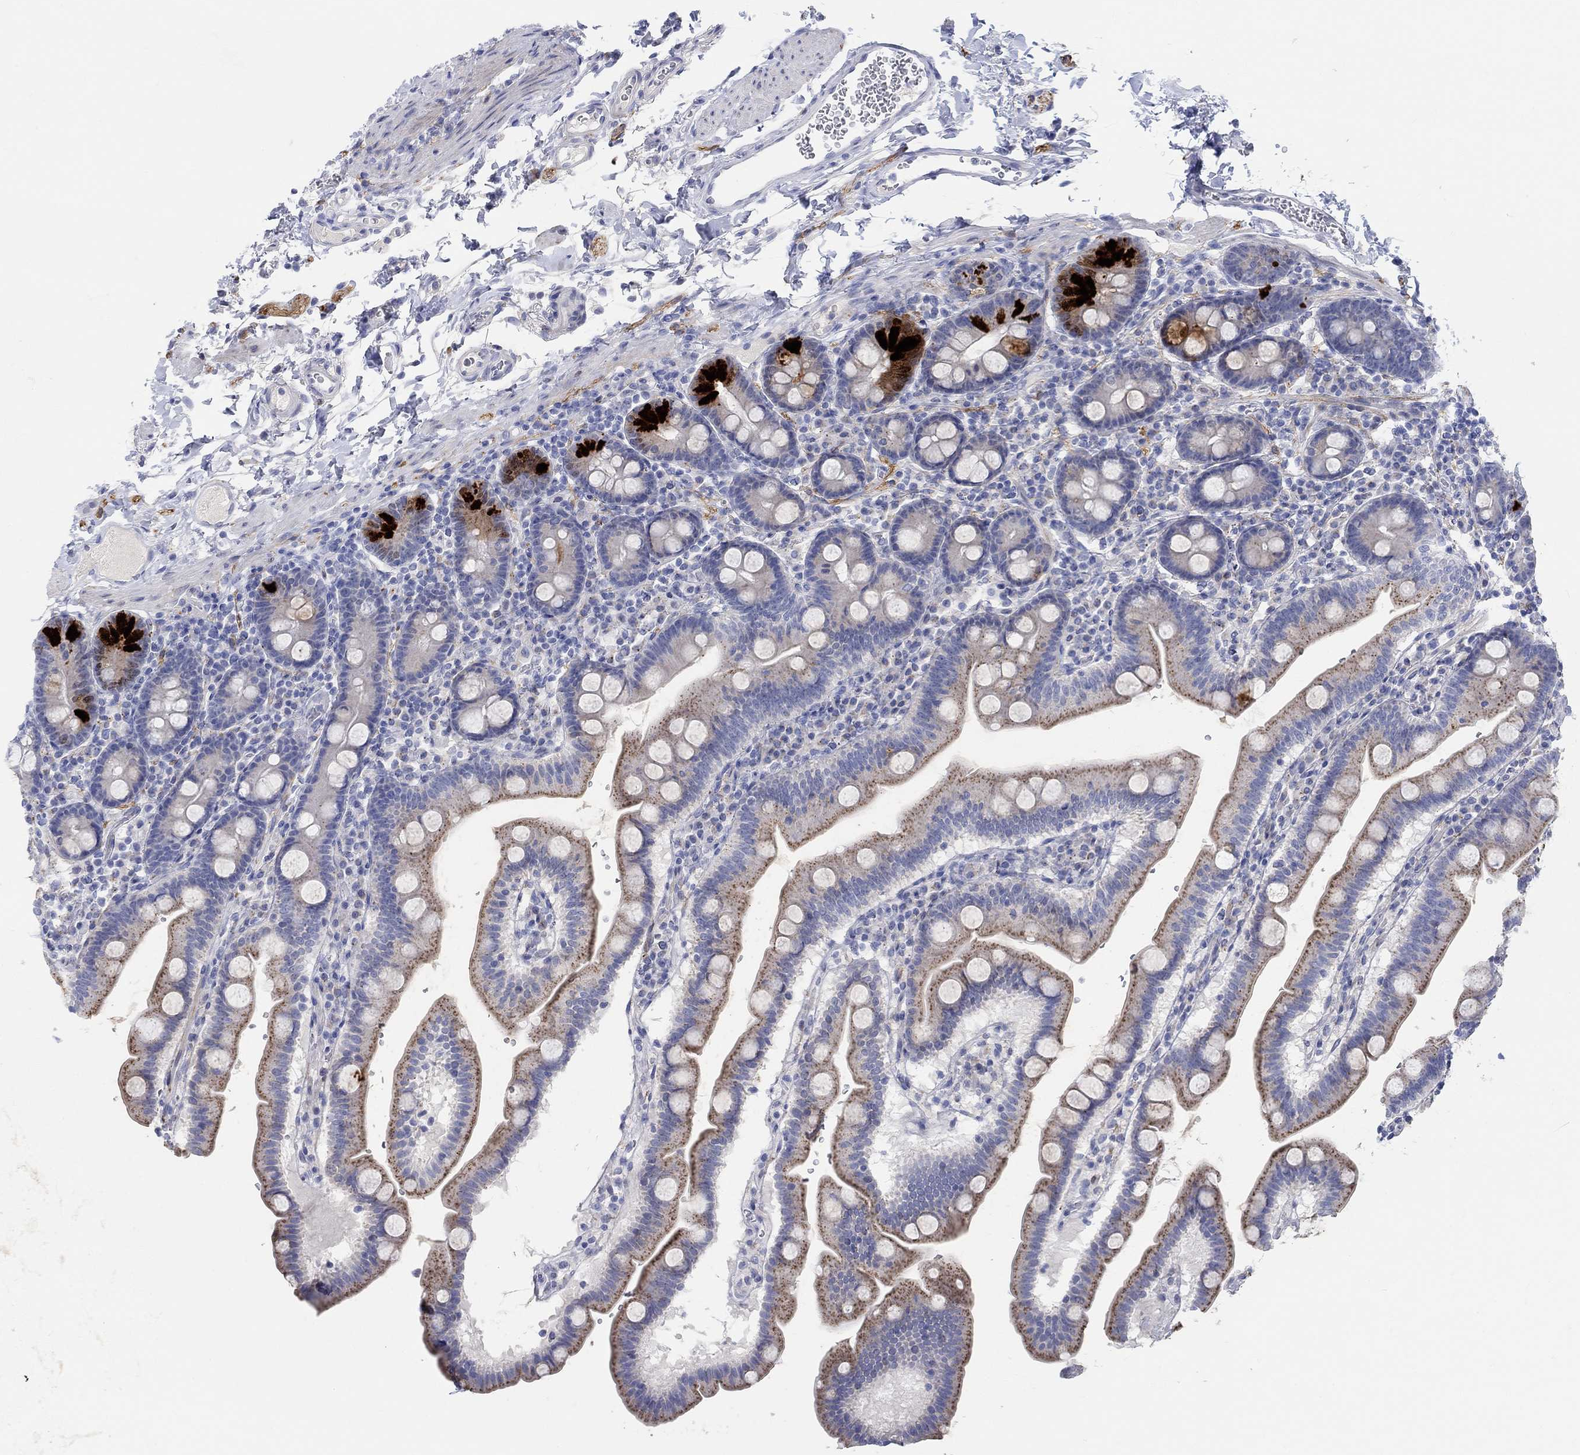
{"staining": {"intensity": "strong", "quantity": "<25%", "location": "cytoplasmic/membranous"}, "tissue": "duodenum", "cell_type": "Glandular cells", "image_type": "normal", "snomed": [{"axis": "morphology", "description": "Normal tissue, NOS"}, {"axis": "topography", "description": "Duodenum"}], "caption": "Immunohistochemical staining of benign duodenum displays strong cytoplasmic/membranous protein staining in about <25% of glandular cells.", "gene": "NAV3", "patient": {"sex": "male", "age": 59}}